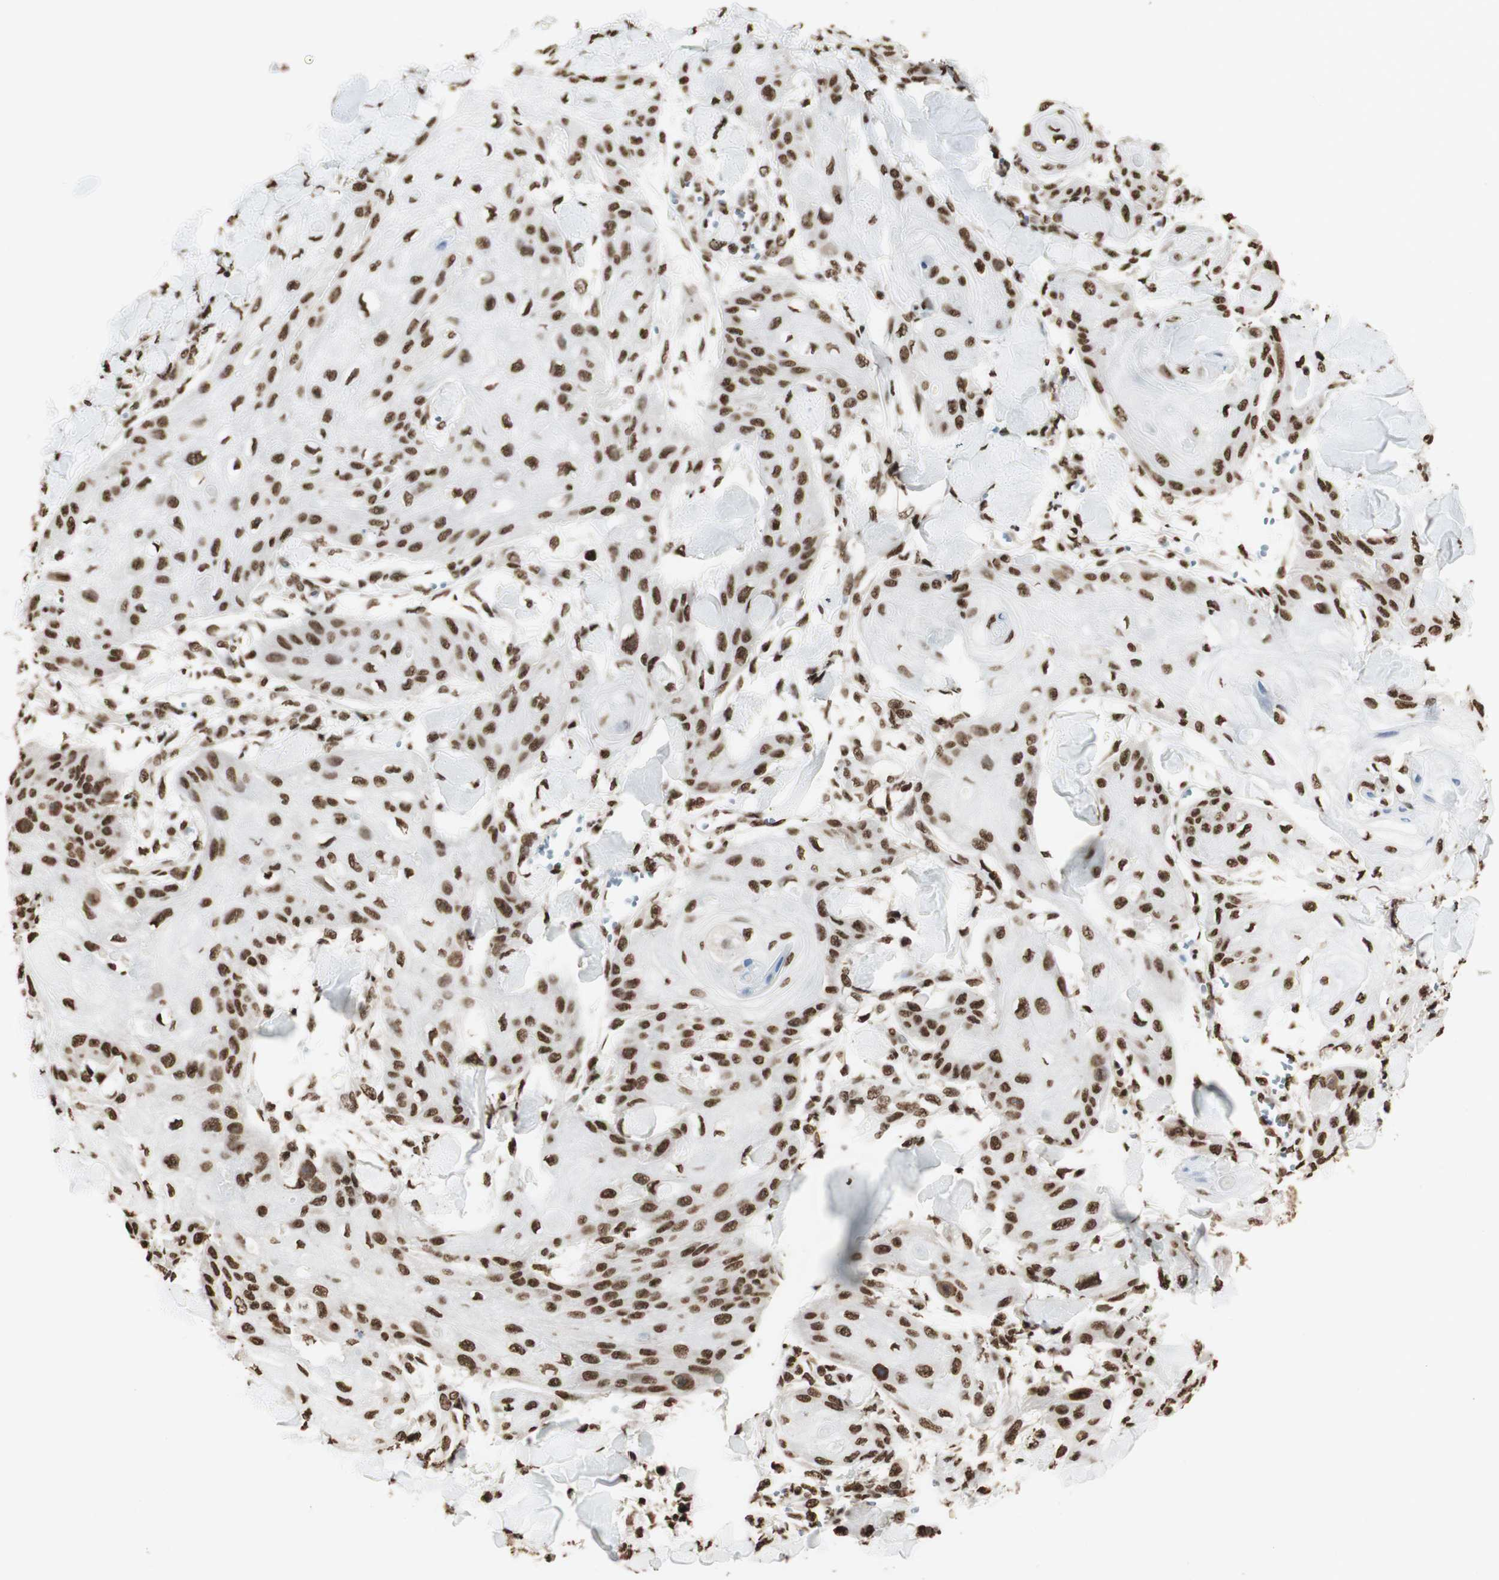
{"staining": {"intensity": "strong", "quantity": ">75%", "location": "nuclear"}, "tissue": "skin cancer", "cell_type": "Tumor cells", "image_type": "cancer", "snomed": [{"axis": "morphology", "description": "Squamous cell carcinoma, NOS"}, {"axis": "topography", "description": "Skin"}], "caption": "Protein positivity by IHC reveals strong nuclear expression in approximately >75% of tumor cells in skin squamous cell carcinoma.", "gene": "HNRNPA2B1", "patient": {"sex": "male", "age": 74}}